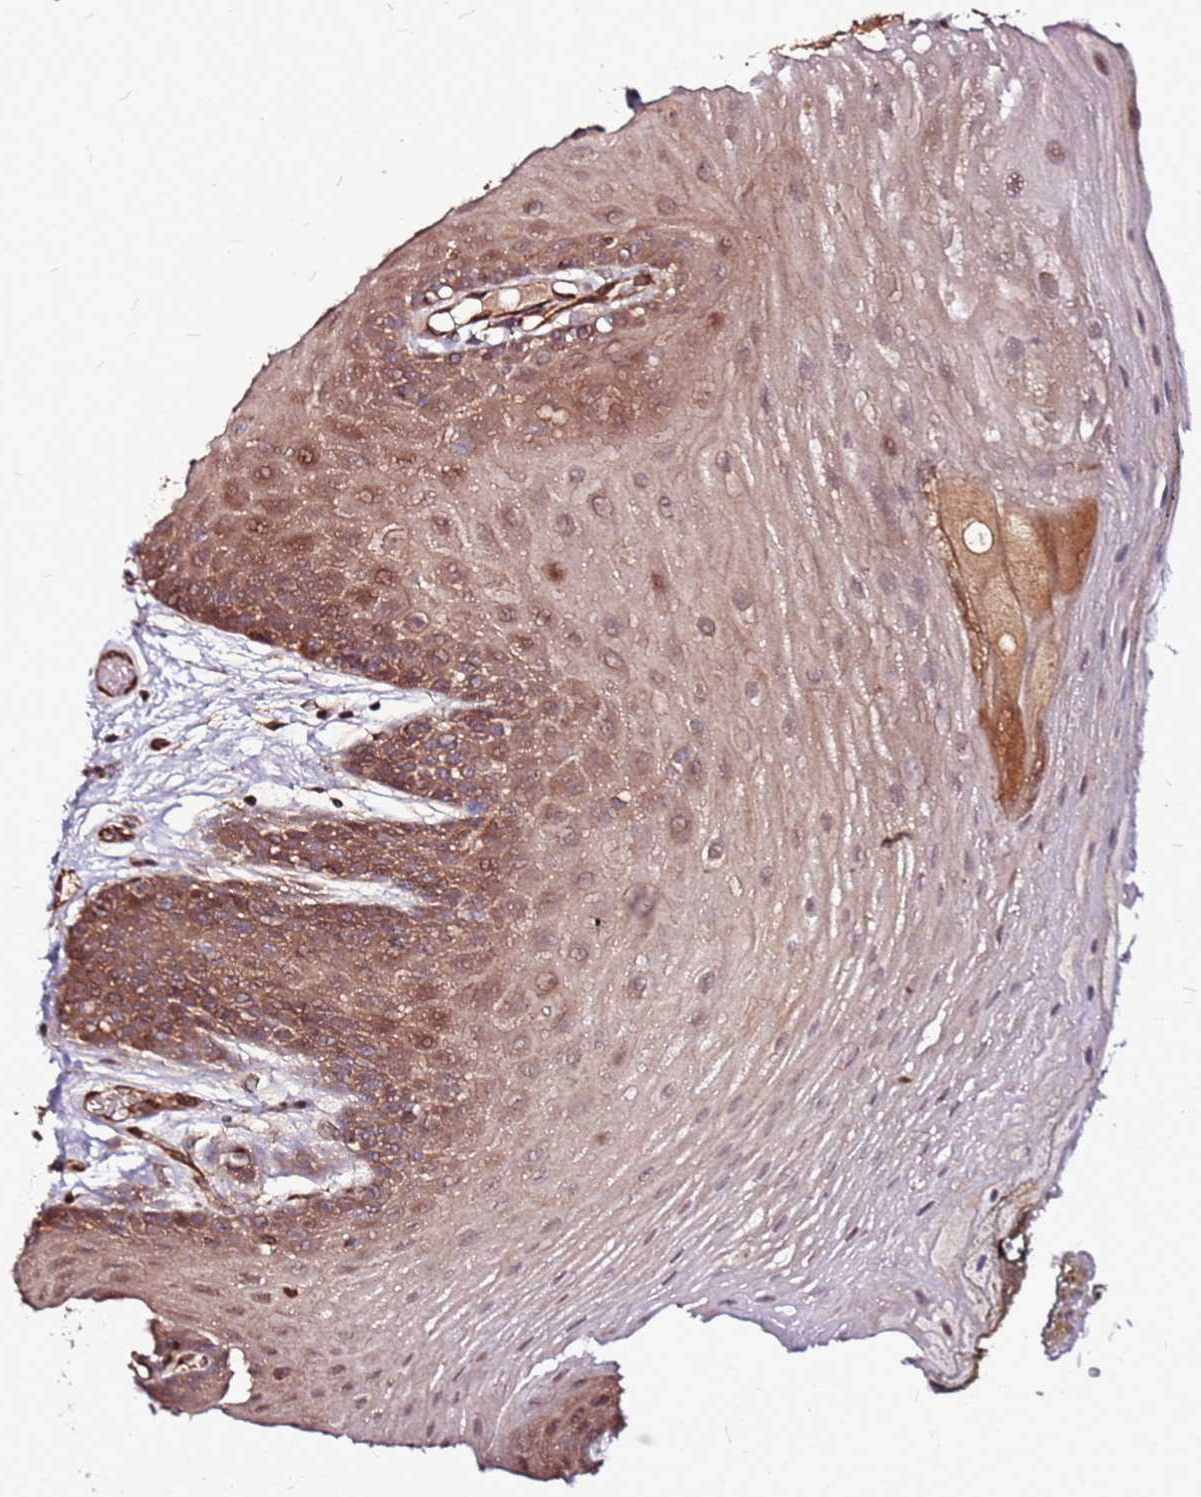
{"staining": {"intensity": "moderate", "quantity": ">75%", "location": "cytoplasmic/membranous"}, "tissue": "oral mucosa", "cell_type": "Squamous epithelial cells", "image_type": "normal", "snomed": [{"axis": "morphology", "description": "Normal tissue, NOS"}, {"axis": "morphology", "description": "Squamous cell carcinoma, NOS"}, {"axis": "topography", "description": "Oral tissue"}, {"axis": "topography", "description": "Head-Neck"}], "caption": "Human oral mucosa stained with a brown dye shows moderate cytoplasmic/membranous positive positivity in about >75% of squamous epithelial cells.", "gene": "LYPLAL1", "patient": {"sex": "female", "age": 81}}